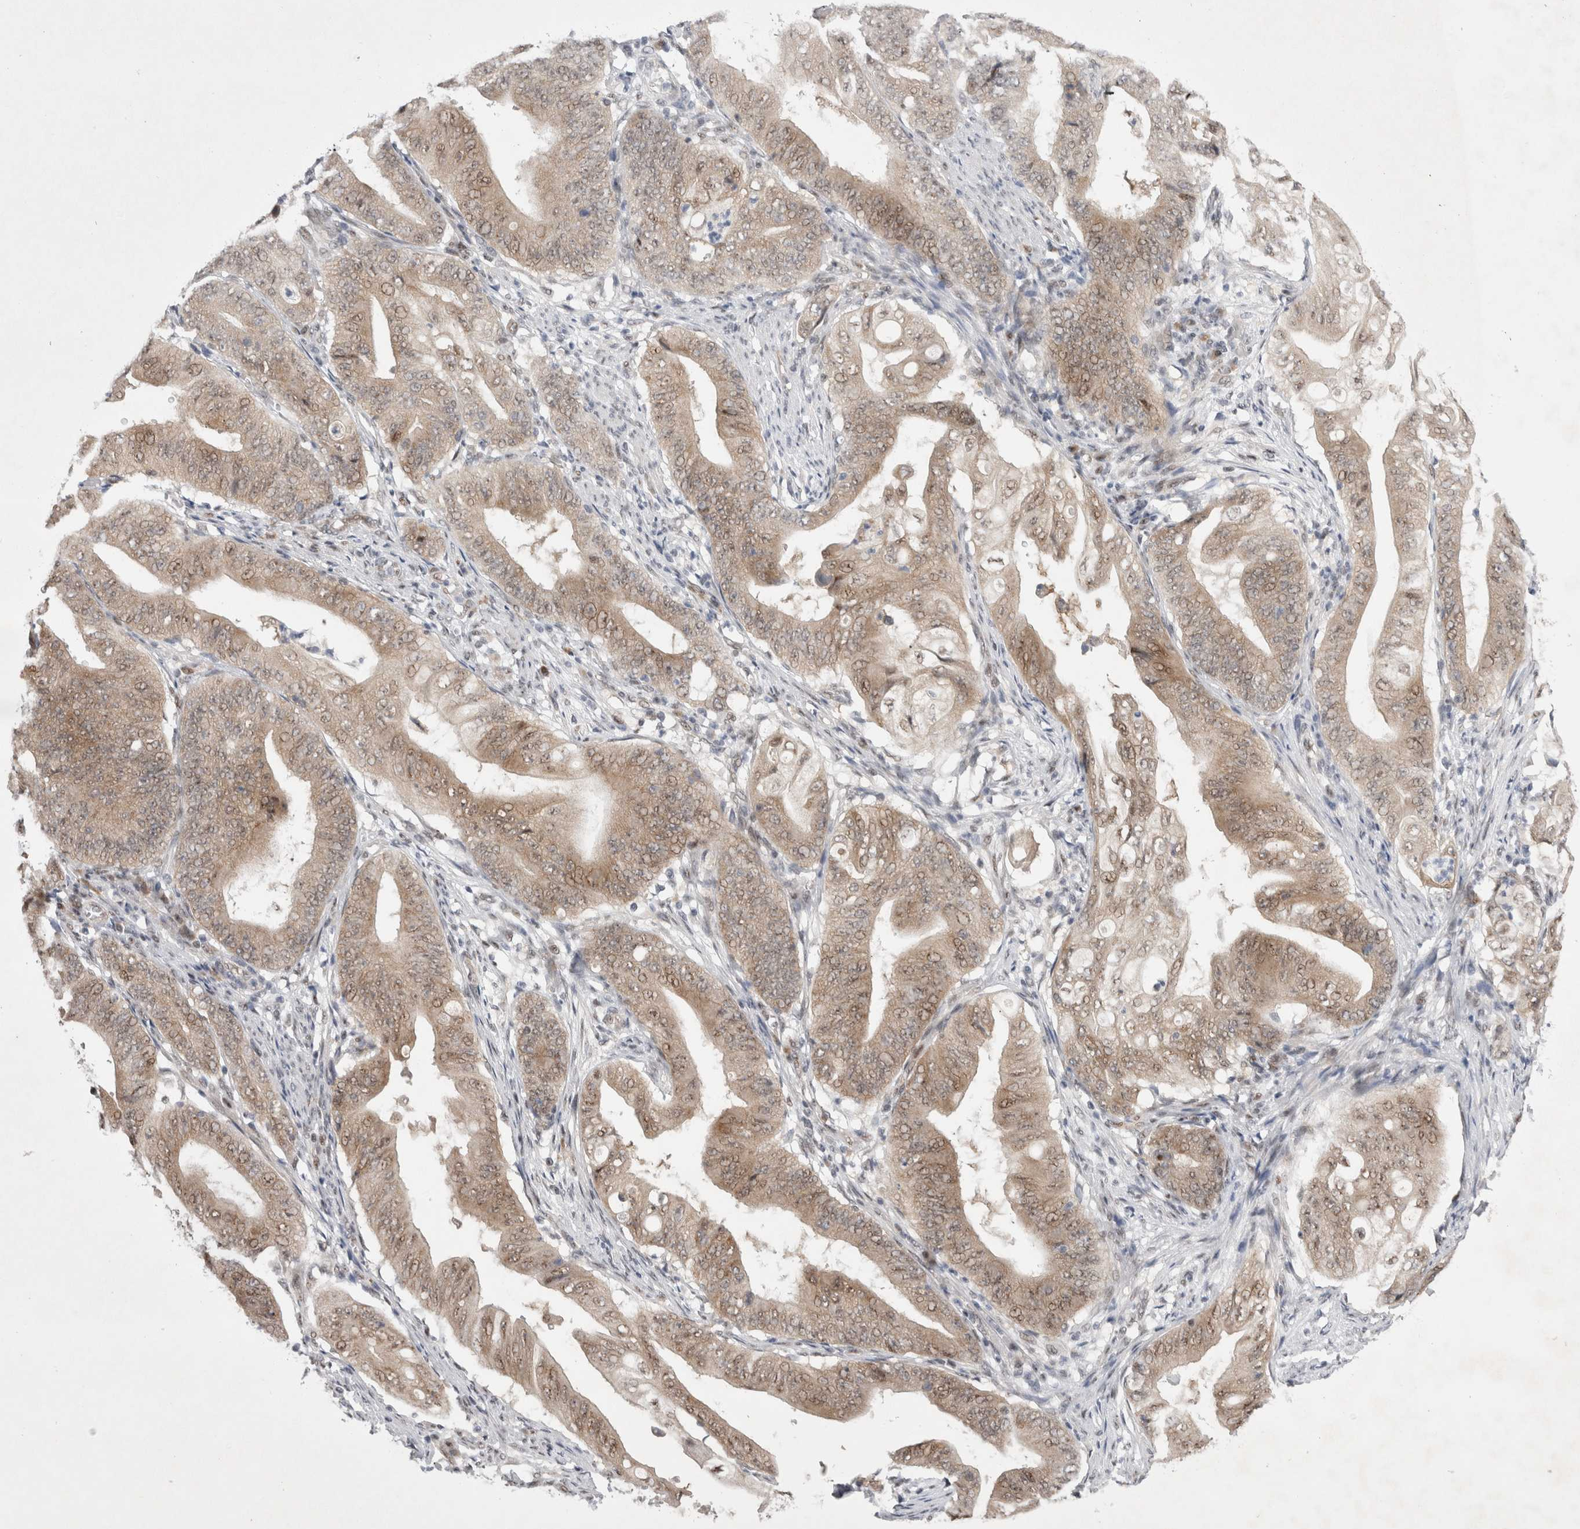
{"staining": {"intensity": "moderate", "quantity": ">75%", "location": "cytoplasmic/membranous,nuclear"}, "tissue": "stomach cancer", "cell_type": "Tumor cells", "image_type": "cancer", "snomed": [{"axis": "morphology", "description": "Adenocarcinoma, NOS"}, {"axis": "topography", "description": "Stomach"}], "caption": "A high-resolution photomicrograph shows immunohistochemistry (IHC) staining of adenocarcinoma (stomach), which reveals moderate cytoplasmic/membranous and nuclear positivity in about >75% of tumor cells. The staining was performed using DAB (3,3'-diaminobenzidine), with brown indicating positive protein expression. Nuclei are stained blue with hematoxylin.", "gene": "WIPF2", "patient": {"sex": "female", "age": 73}}